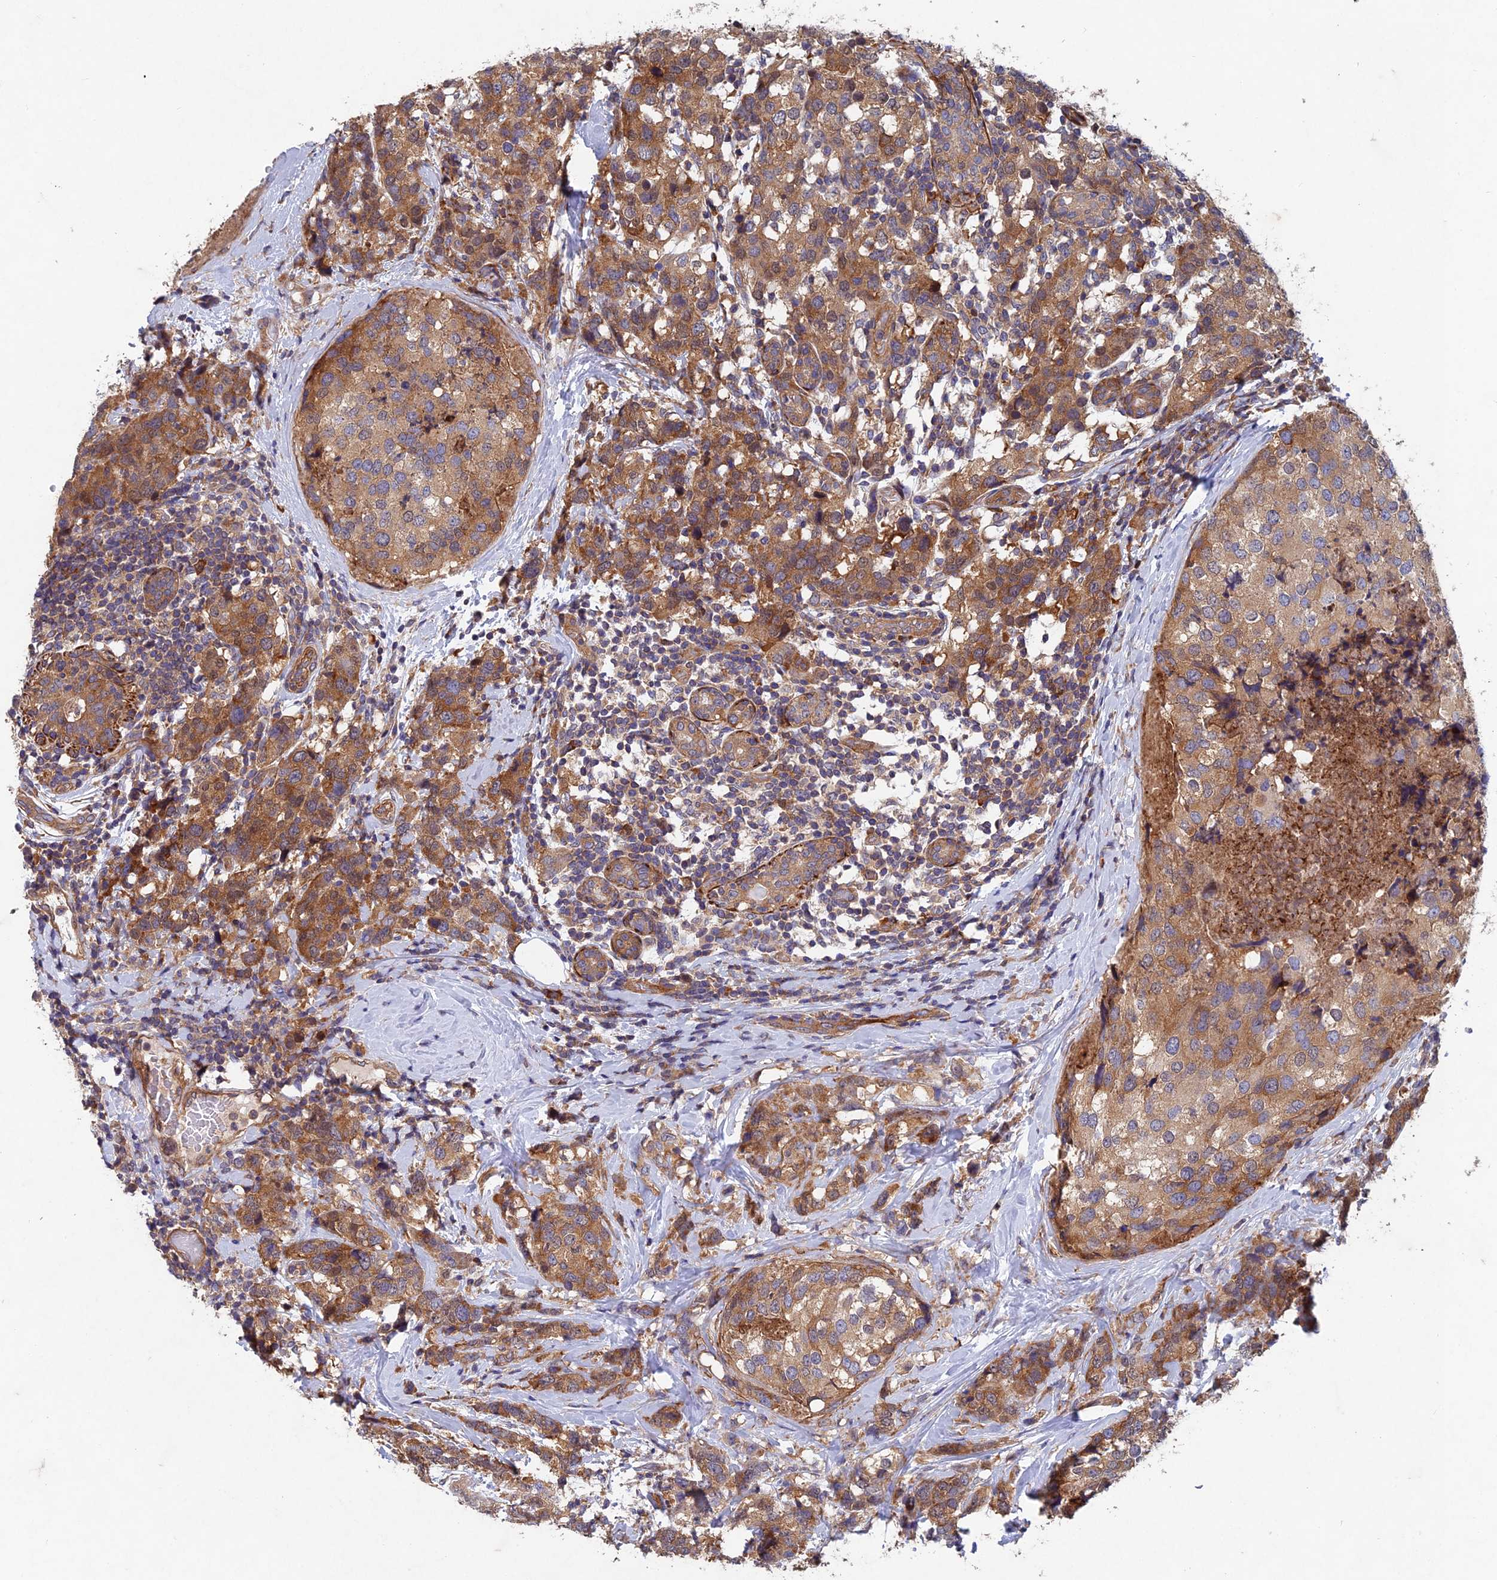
{"staining": {"intensity": "moderate", "quantity": ">75%", "location": "cytoplasmic/membranous"}, "tissue": "breast cancer", "cell_type": "Tumor cells", "image_type": "cancer", "snomed": [{"axis": "morphology", "description": "Lobular carcinoma"}, {"axis": "topography", "description": "Breast"}], "caption": "High-power microscopy captured an IHC image of breast cancer, revealing moderate cytoplasmic/membranous positivity in approximately >75% of tumor cells.", "gene": "NCAPG", "patient": {"sex": "female", "age": 59}}